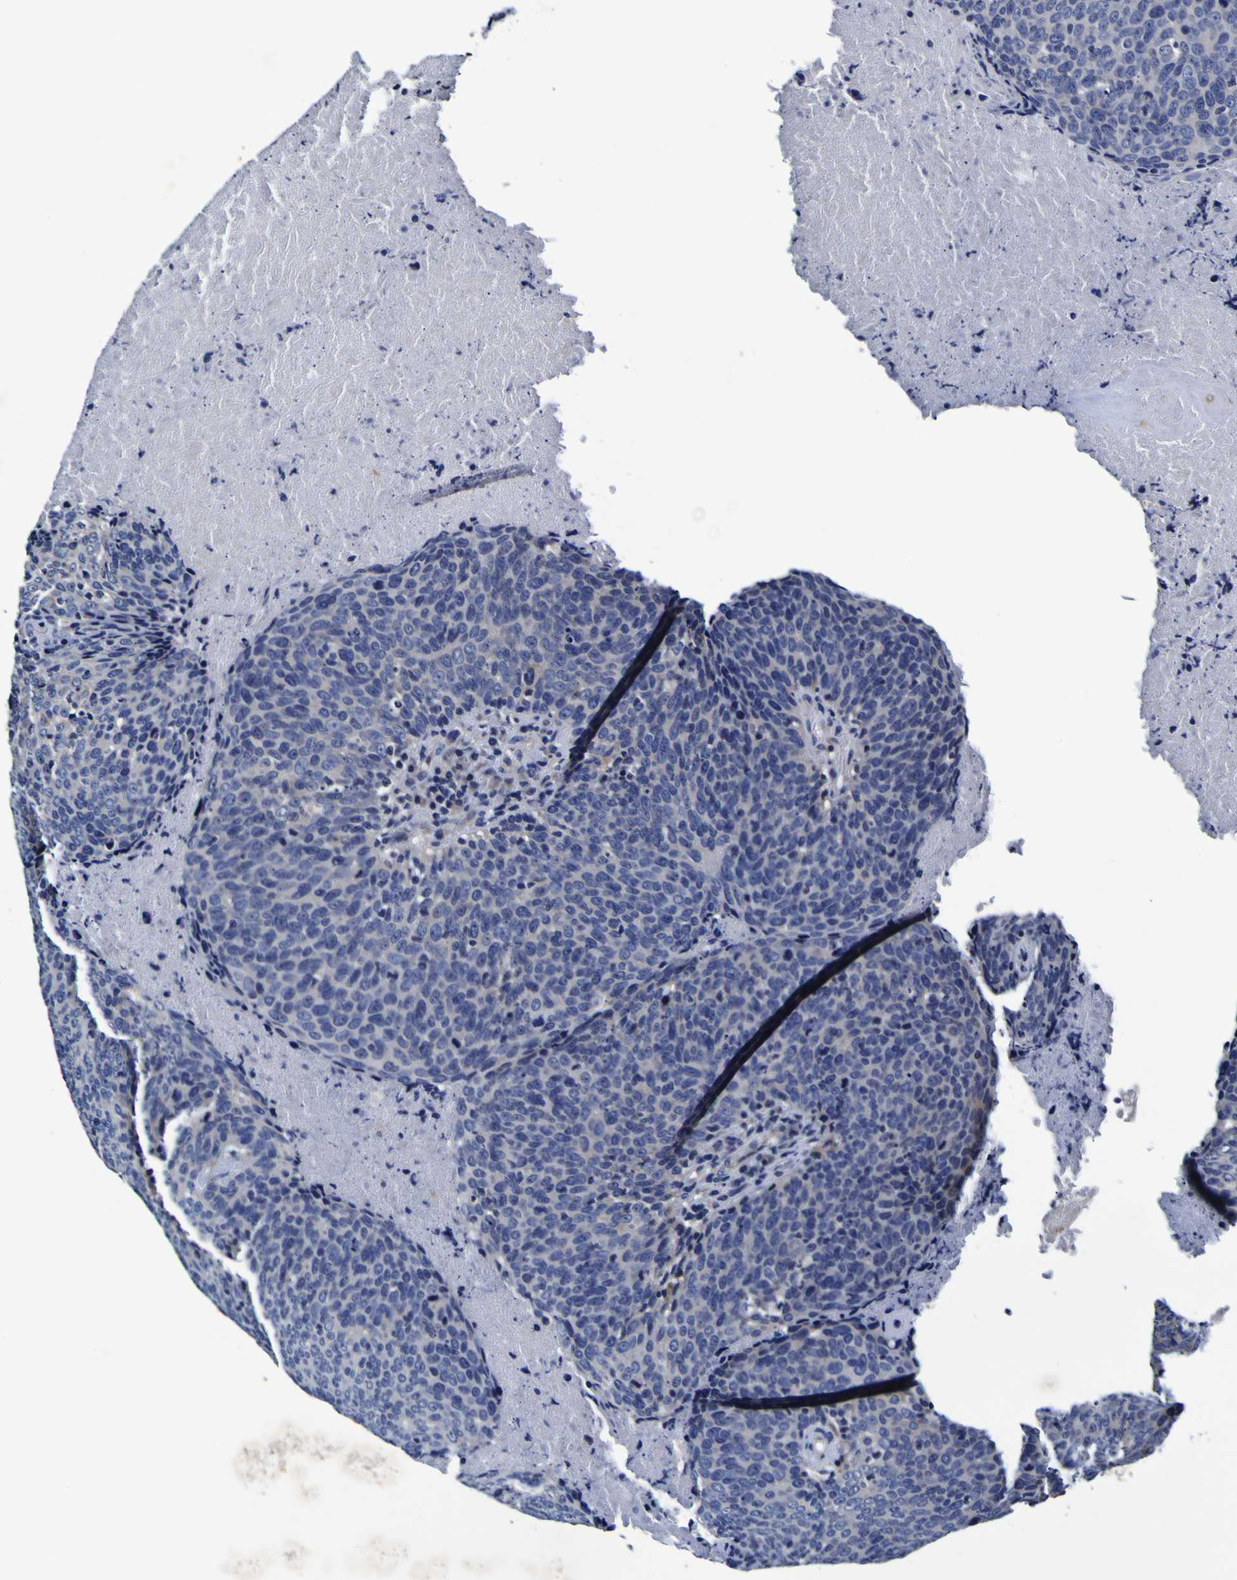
{"staining": {"intensity": "negative", "quantity": "none", "location": "none"}, "tissue": "head and neck cancer", "cell_type": "Tumor cells", "image_type": "cancer", "snomed": [{"axis": "morphology", "description": "Squamous cell carcinoma, NOS"}, {"axis": "morphology", "description": "Squamous cell carcinoma, metastatic, NOS"}, {"axis": "topography", "description": "Lymph node"}, {"axis": "topography", "description": "Head-Neck"}], "caption": "Tumor cells are negative for brown protein staining in head and neck cancer (squamous cell carcinoma). (Brightfield microscopy of DAB immunohistochemistry at high magnification).", "gene": "PANK4", "patient": {"sex": "male", "age": 62}}